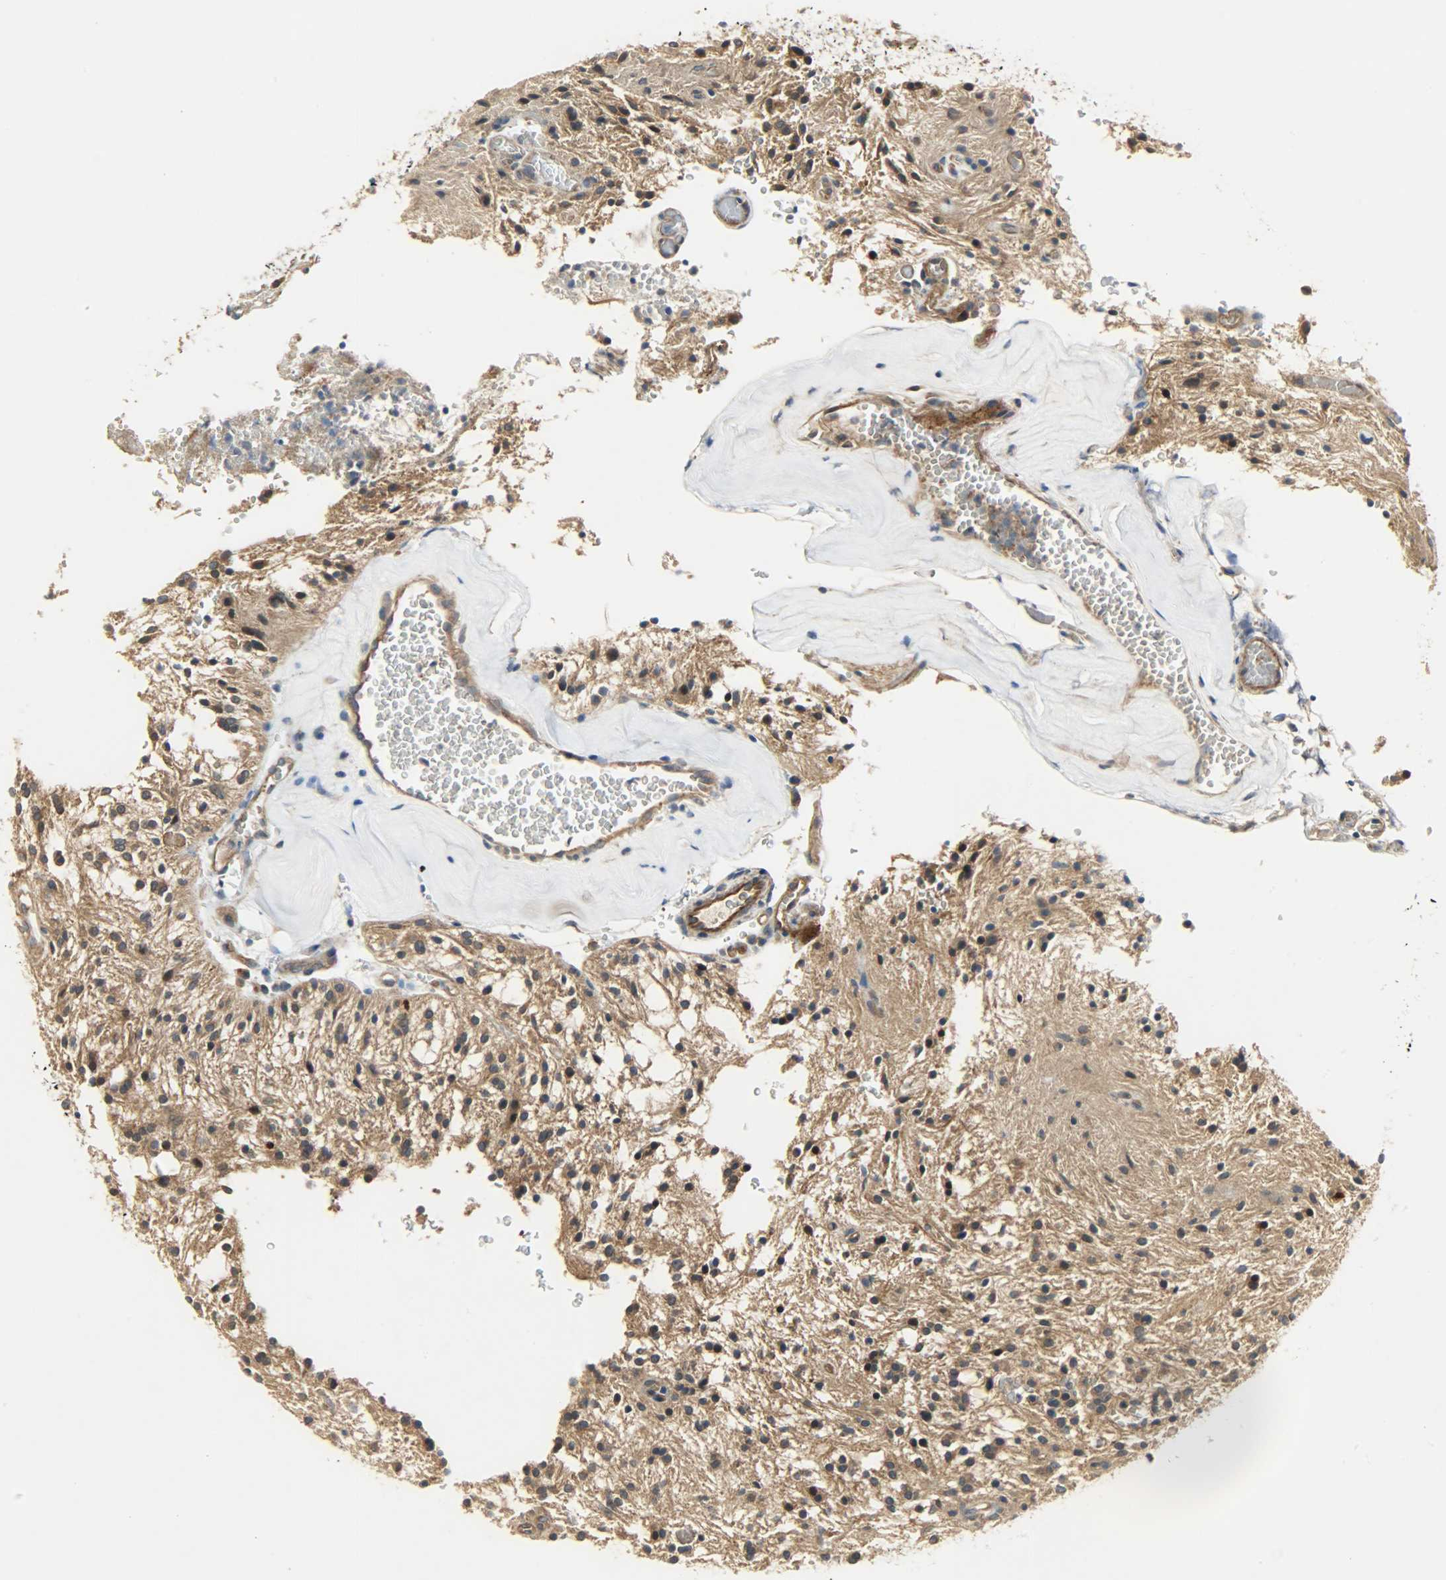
{"staining": {"intensity": "moderate", "quantity": ">75%", "location": "cytoplasmic/membranous"}, "tissue": "glioma", "cell_type": "Tumor cells", "image_type": "cancer", "snomed": [{"axis": "morphology", "description": "Glioma, malignant, NOS"}, {"axis": "topography", "description": "Cerebellum"}], "caption": "Immunohistochemical staining of glioma reveals moderate cytoplasmic/membranous protein positivity in about >75% of tumor cells.", "gene": "KIAA1217", "patient": {"sex": "female", "age": 10}}